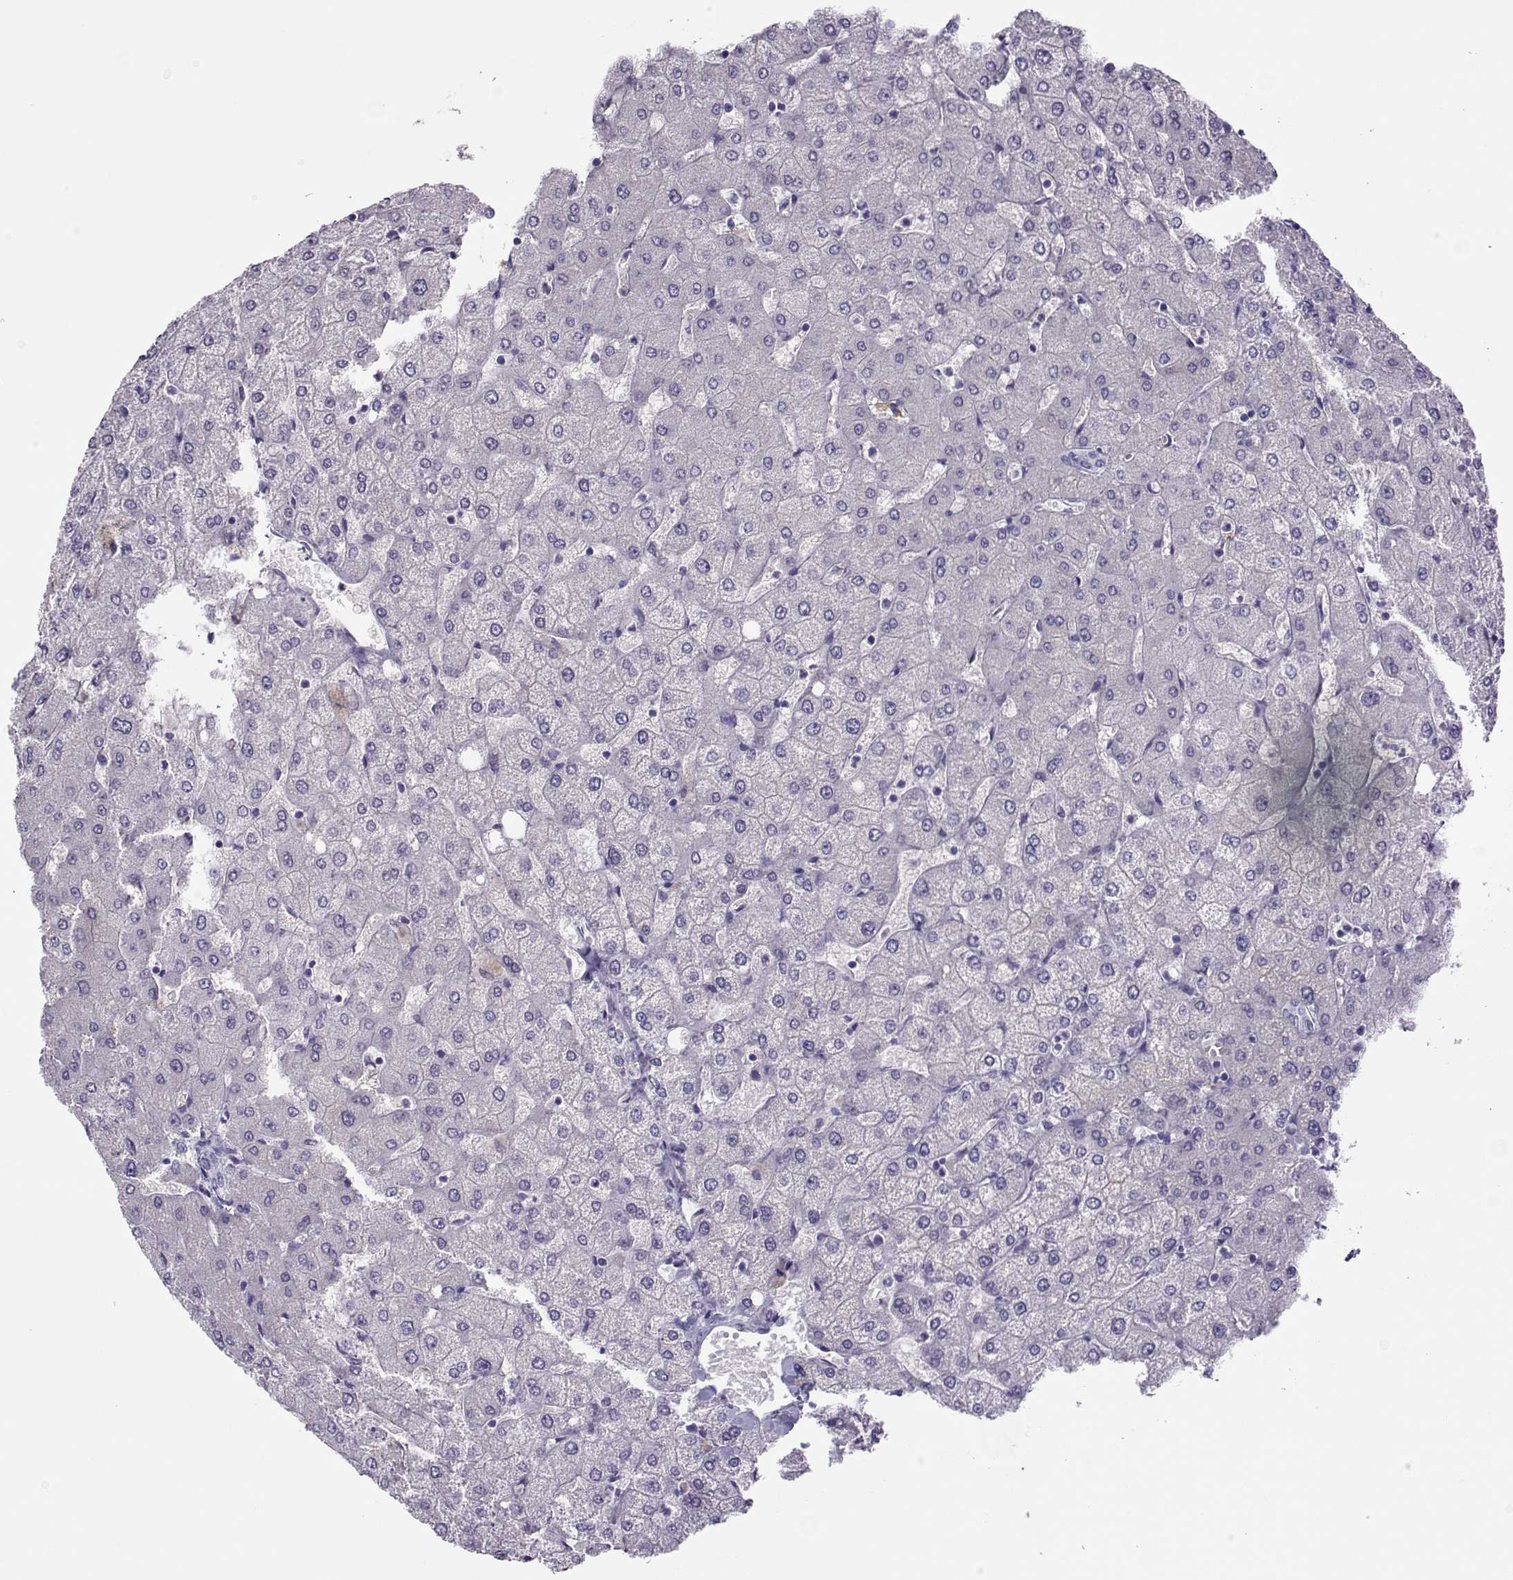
{"staining": {"intensity": "negative", "quantity": "none", "location": "none"}, "tissue": "liver", "cell_type": "Cholangiocytes", "image_type": "normal", "snomed": [{"axis": "morphology", "description": "Normal tissue, NOS"}, {"axis": "topography", "description": "Liver"}], "caption": "DAB immunohistochemical staining of normal liver exhibits no significant positivity in cholangiocytes.", "gene": "LINGO1", "patient": {"sex": "female", "age": 54}}